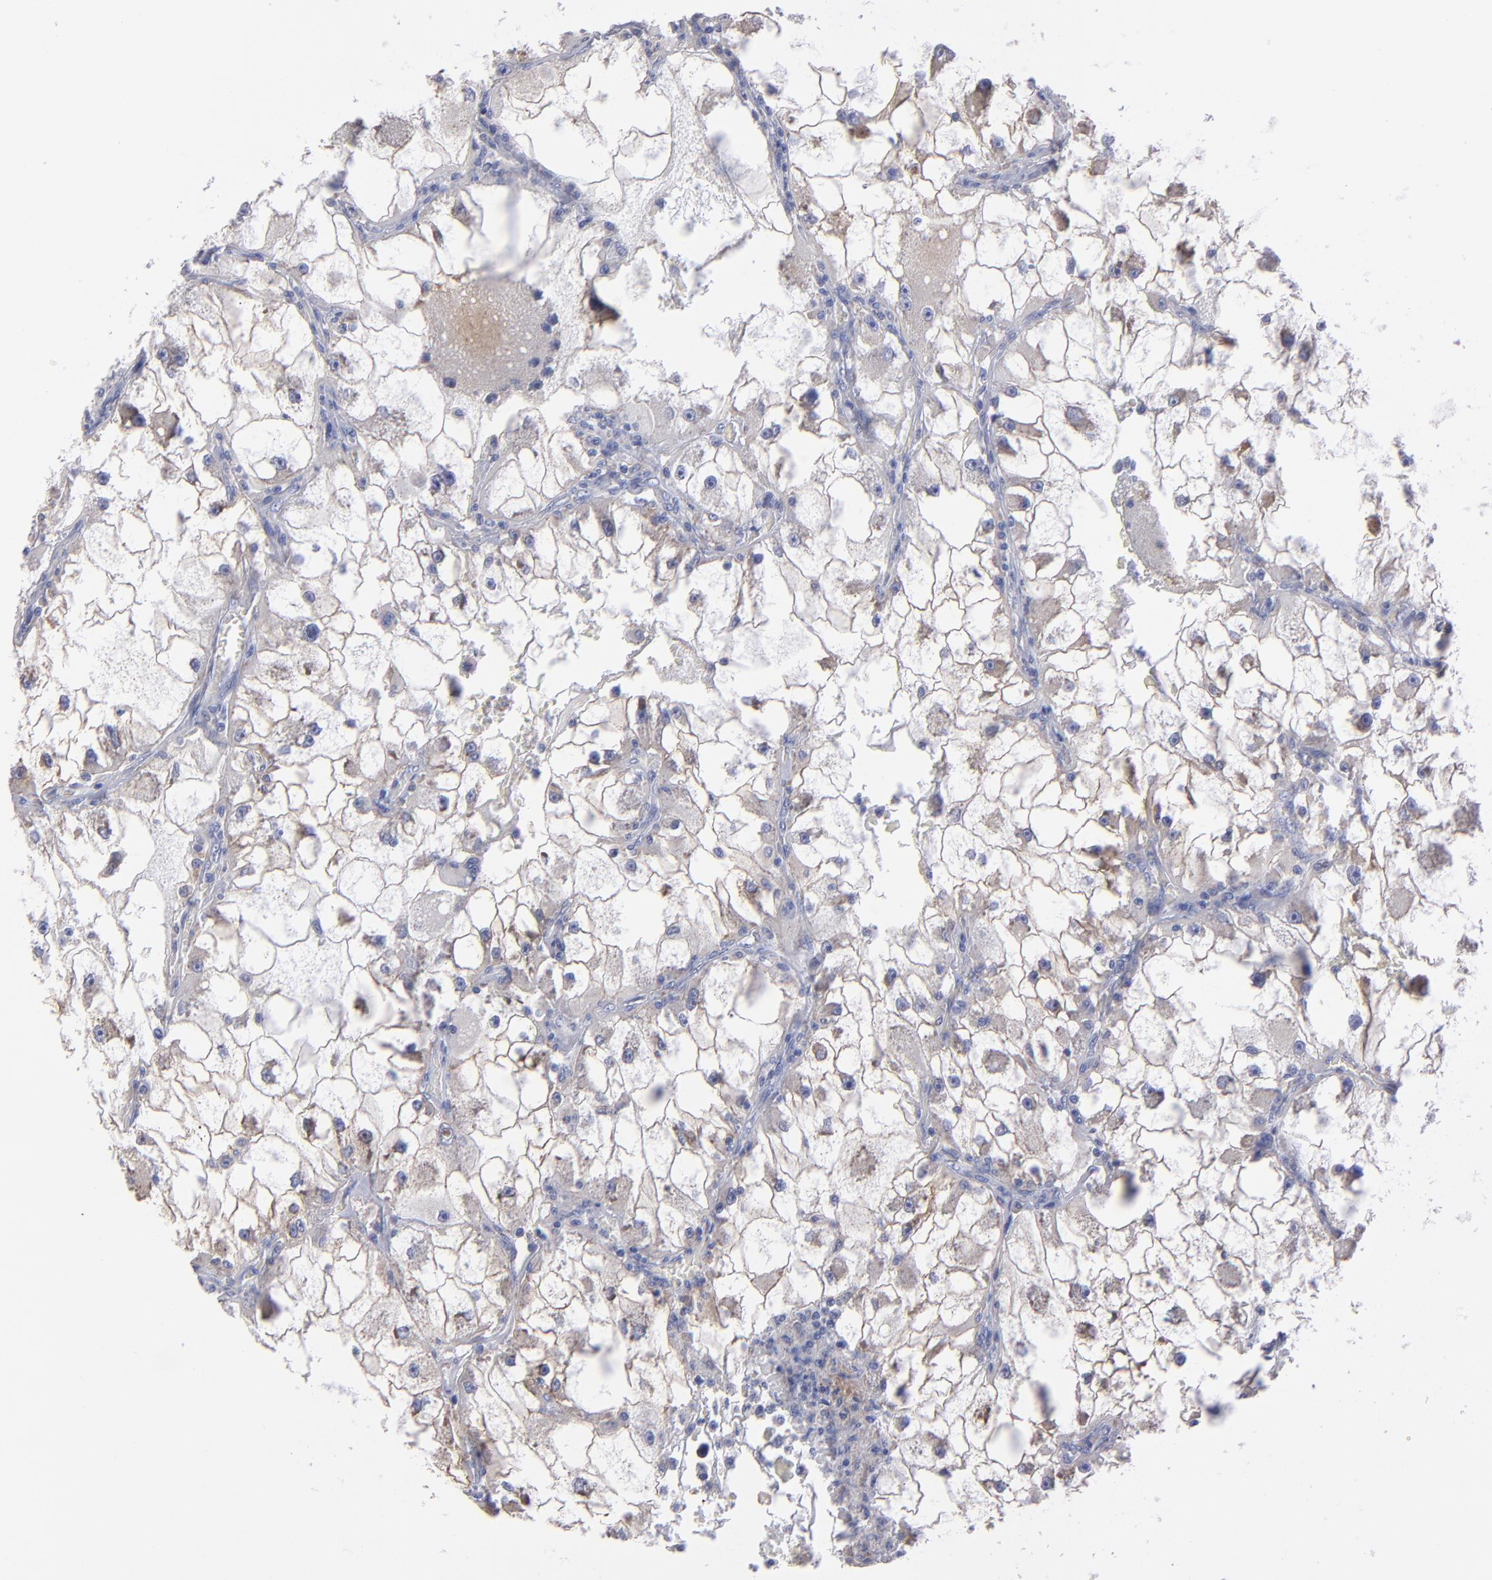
{"staining": {"intensity": "weak", "quantity": "25%-75%", "location": "cytoplasmic/membranous"}, "tissue": "renal cancer", "cell_type": "Tumor cells", "image_type": "cancer", "snomed": [{"axis": "morphology", "description": "Adenocarcinoma, NOS"}, {"axis": "topography", "description": "Kidney"}], "caption": "Immunohistochemical staining of renal cancer (adenocarcinoma) reveals low levels of weak cytoplasmic/membranous positivity in approximately 25%-75% of tumor cells.", "gene": "MFGE8", "patient": {"sex": "female", "age": 73}}